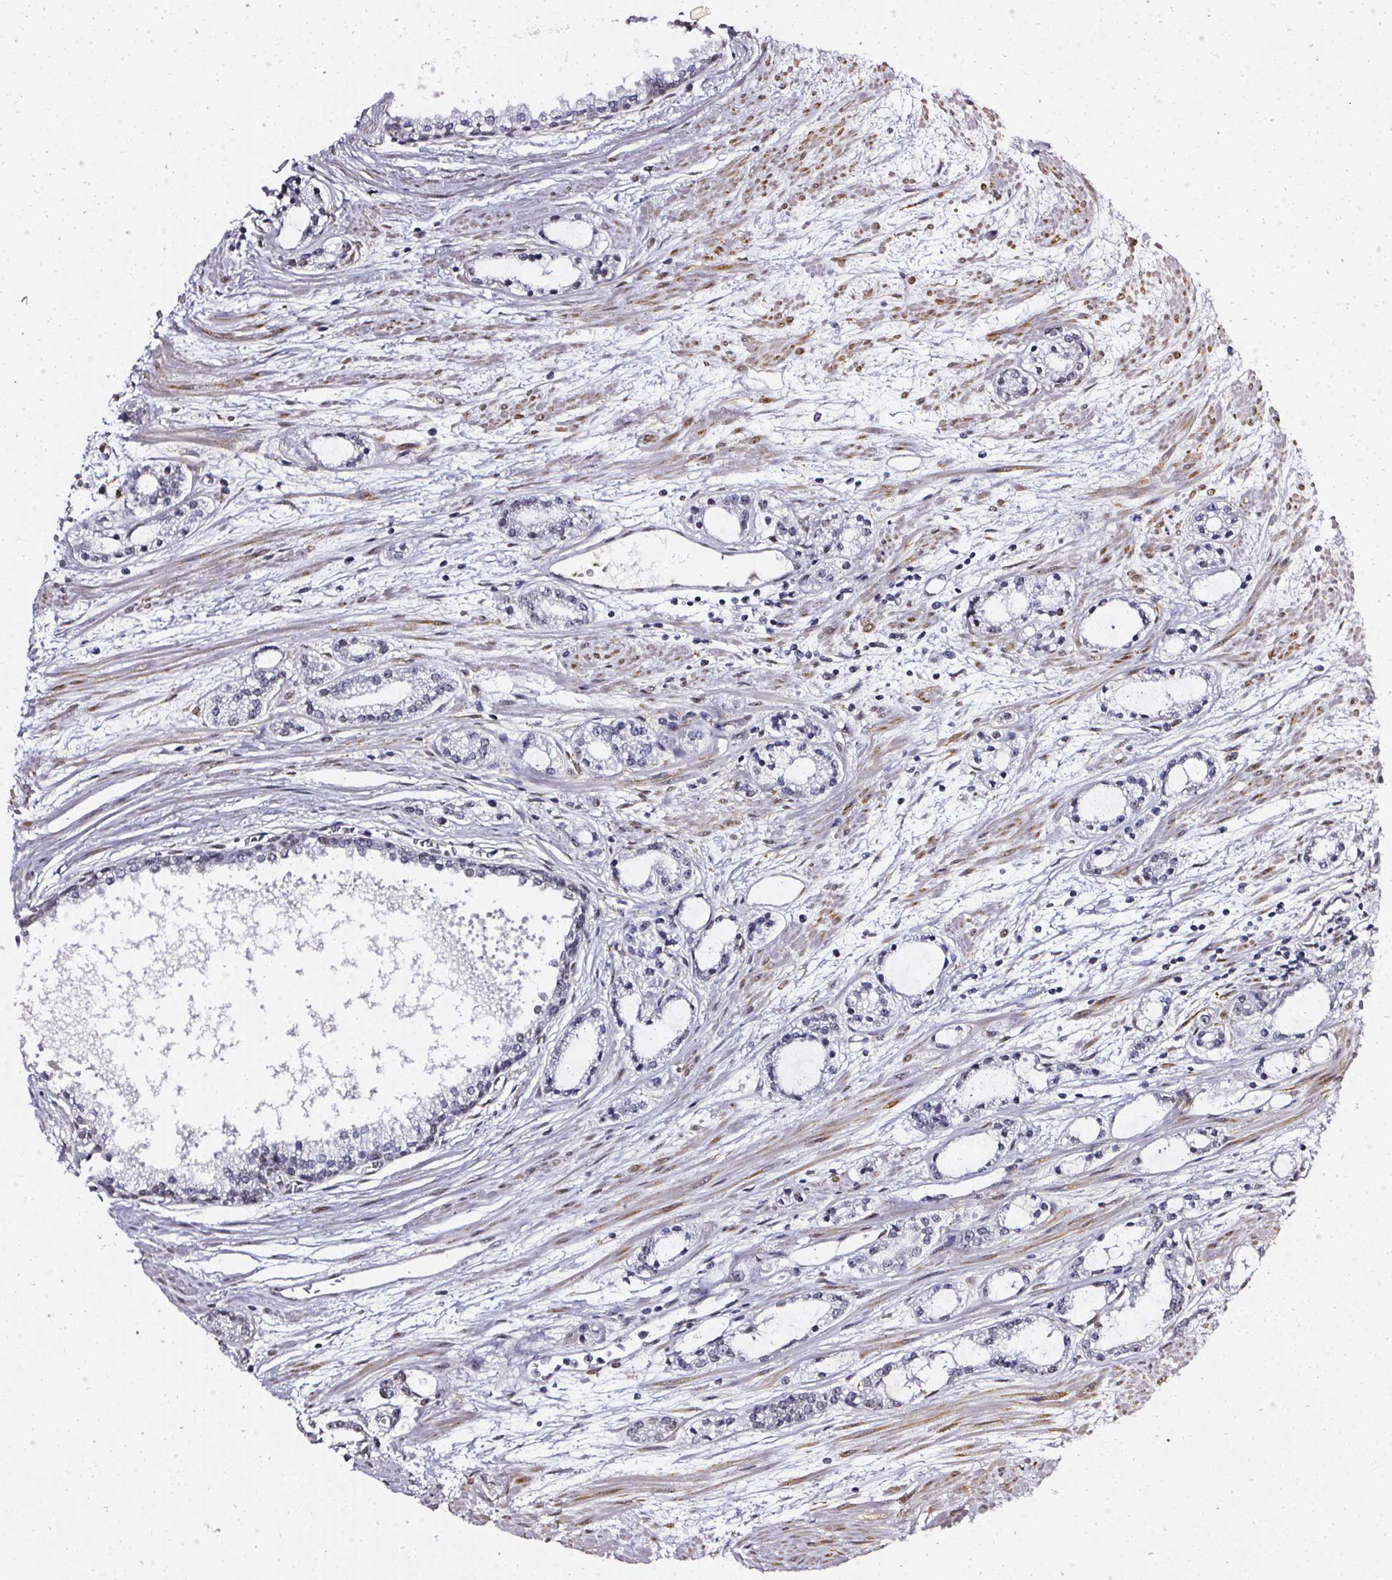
{"staining": {"intensity": "negative", "quantity": "none", "location": "none"}, "tissue": "prostate cancer", "cell_type": "Tumor cells", "image_type": "cancer", "snomed": [{"axis": "morphology", "description": "Adenocarcinoma, Medium grade"}, {"axis": "topography", "description": "Prostate"}], "caption": "Medium-grade adenocarcinoma (prostate) stained for a protein using immunohistochemistry (IHC) reveals no expression tumor cells.", "gene": "GP6", "patient": {"sex": "male", "age": 57}}